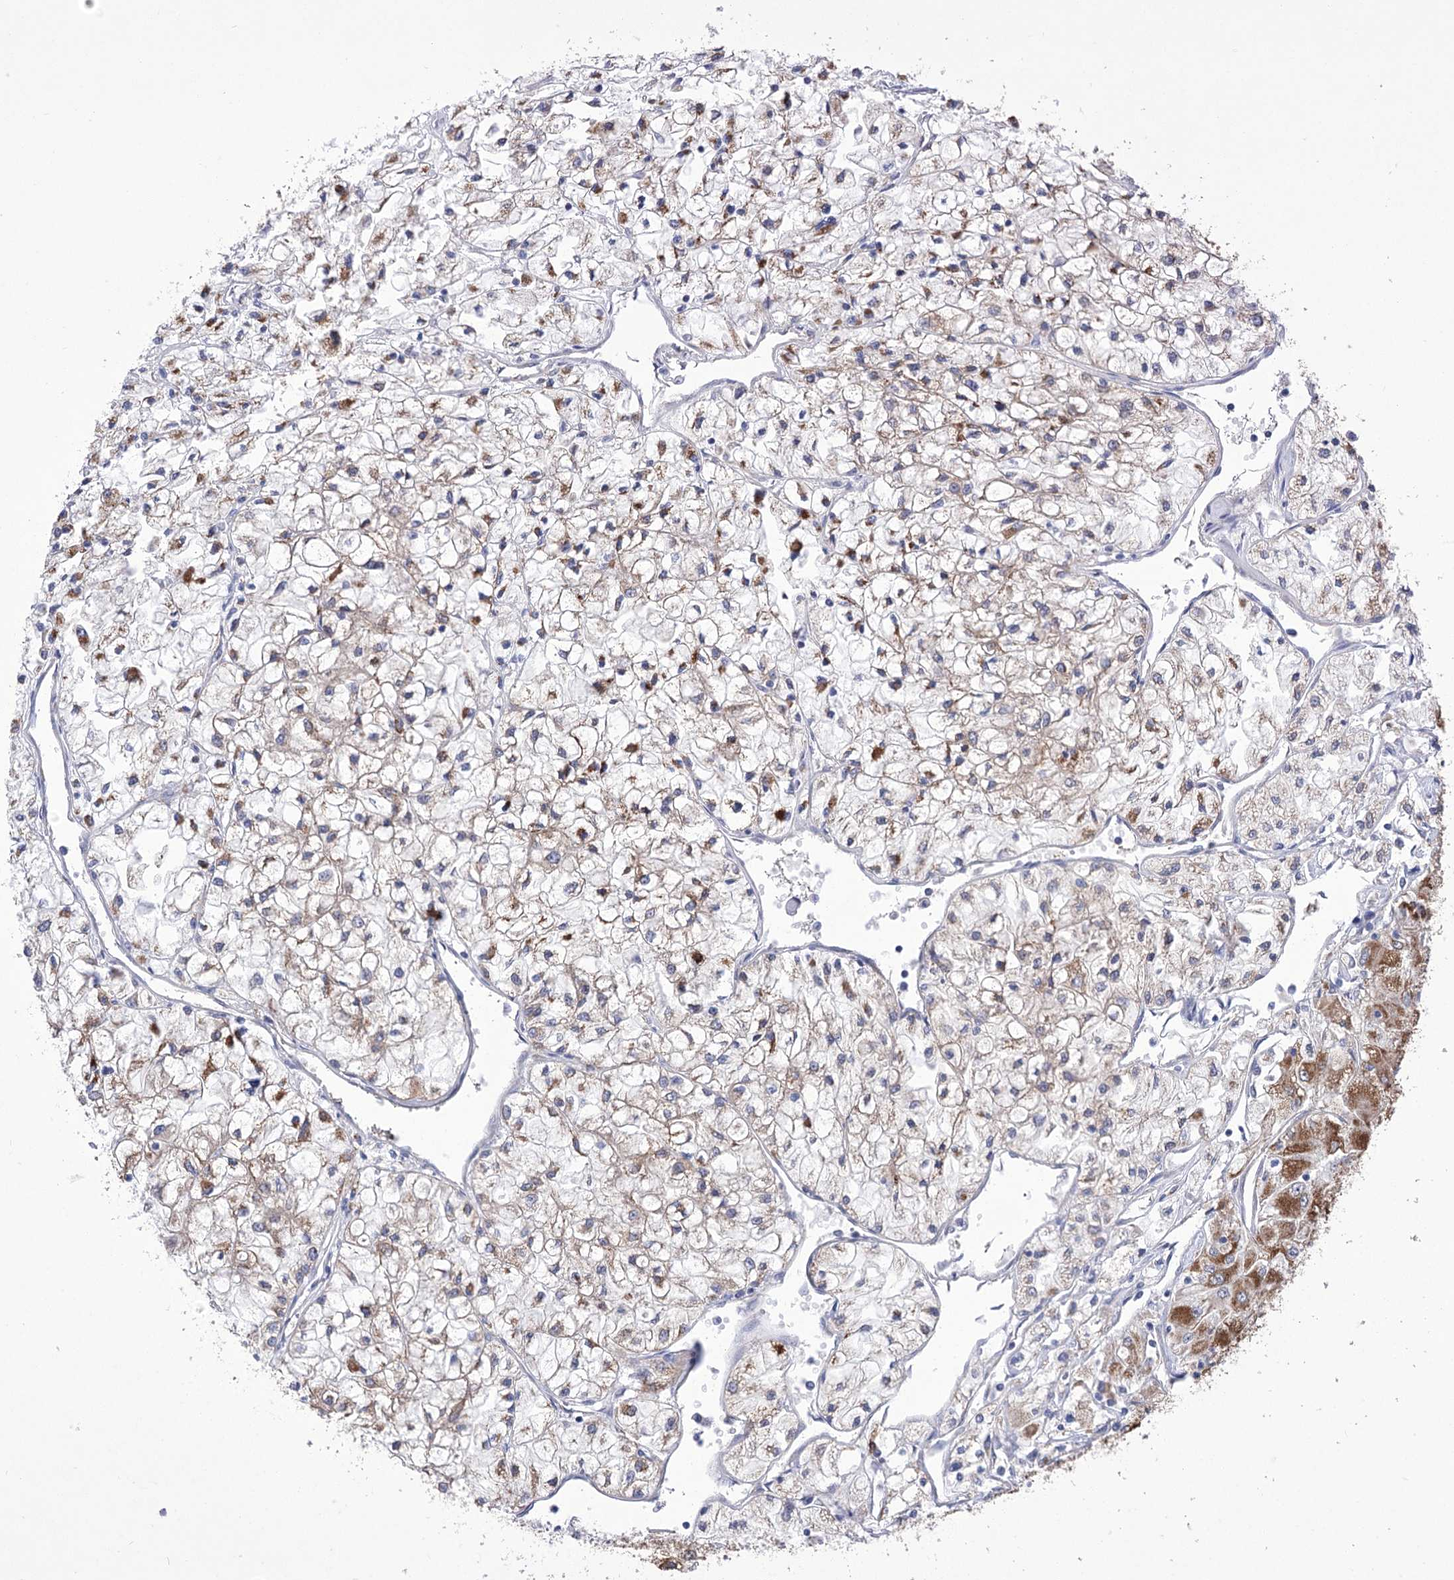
{"staining": {"intensity": "moderate", "quantity": "25%-75%", "location": "cytoplasmic/membranous"}, "tissue": "renal cancer", "cell_type": "Tumor cells", "image_type": "cancer", "snomed": [{"axis": "morphology", "description": "Adenocarcinoma, NOS"}, {"axis": "topography", "description": "Kidney"}], "caption": "Renal cancer tissue displays moderate cytoplasmic/membranous staining in about 25%-75% of tumor cells, visualized by immunohistochemistry.", "gene": "ECHDC3", "patient": {"sex": "male", "age": 80}}